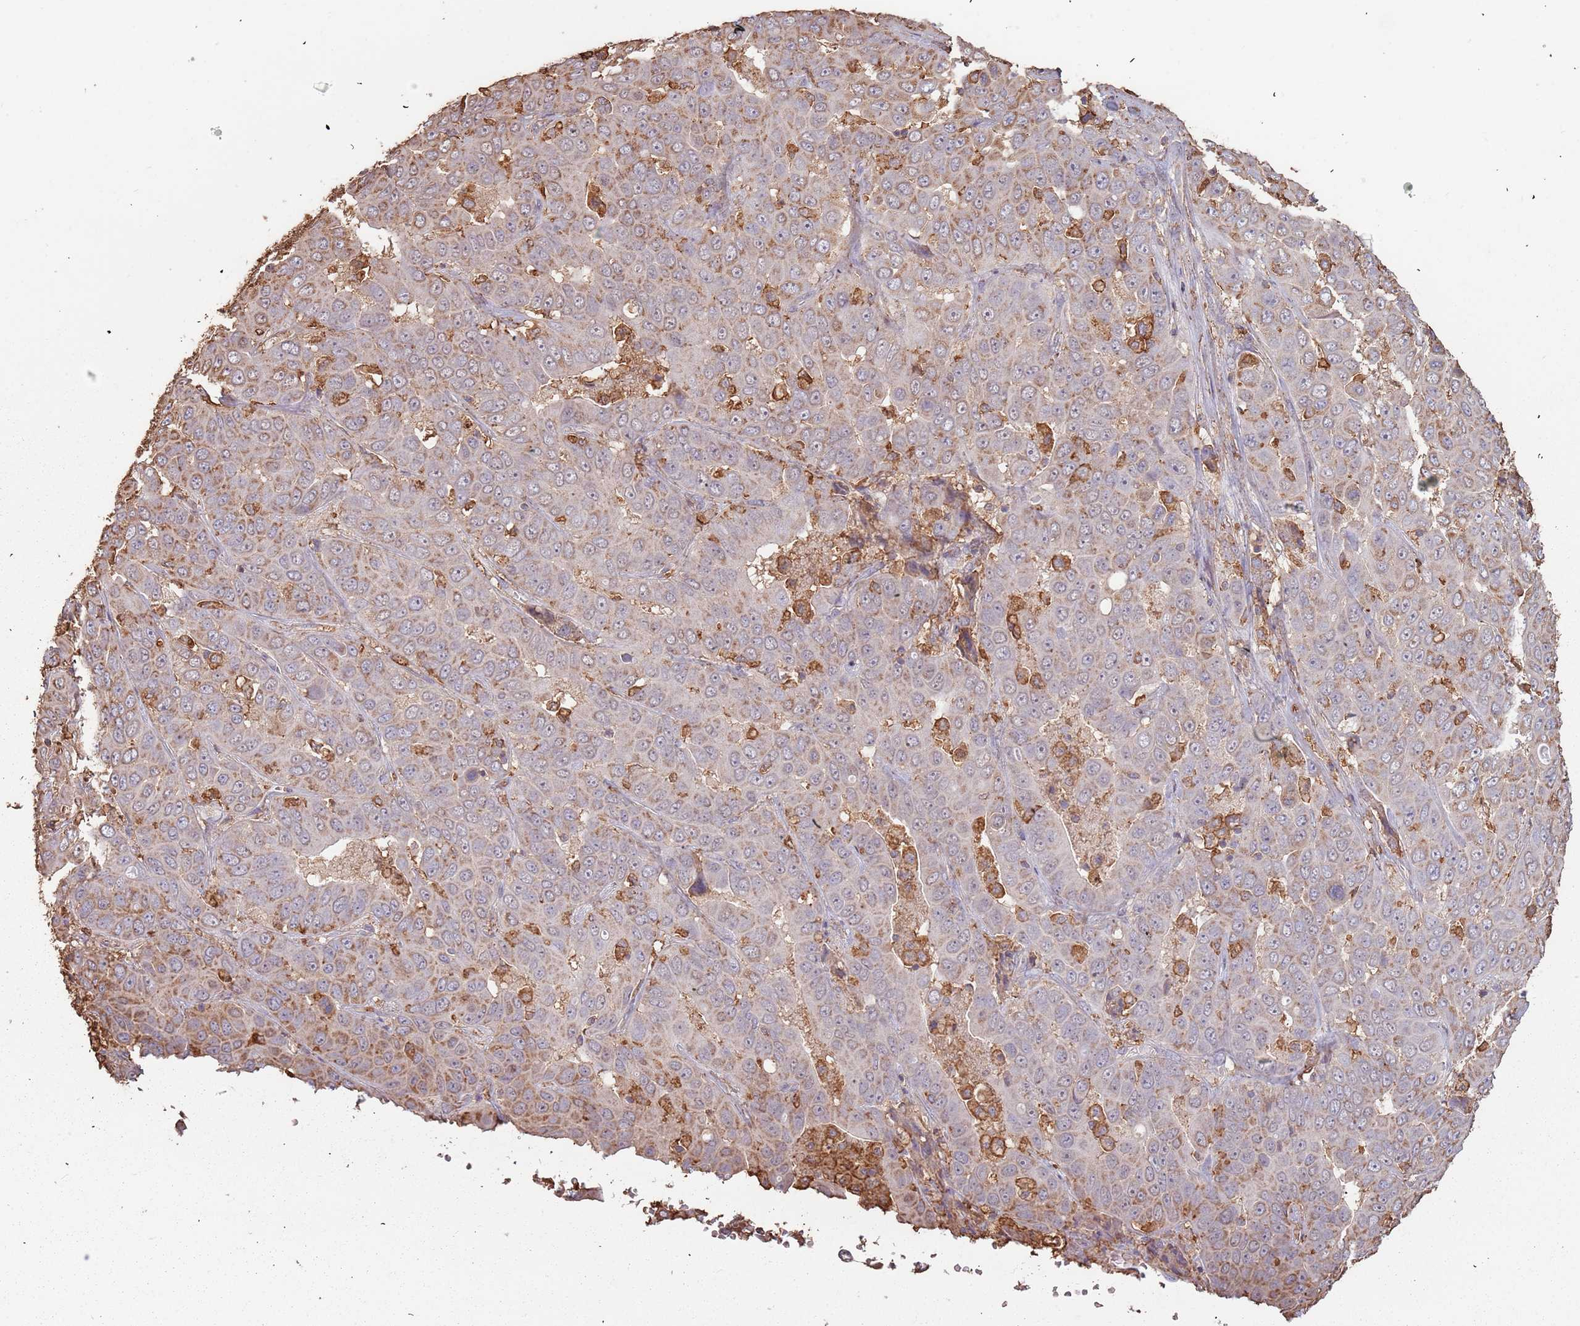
{"staining": {"intensity": "negative", "quantity": "none", "location": "none"}, "tissue": "liver cancer", "cell_type": "Tumor cells", "image_type": "cancer", "snomed": [{"axis": "morphology", "description": "Cholangiocarcinoma"}, {"axis": "topography", "description": "Liver"}], "caption": "Immunohistochemistry (IHC) photomicrograph of liver cholangiocarcinoma stained for a protein (brown), which shows no positivity in tumor cells.", "gene": "ATOSB", "patient": {"sex": "female", "age": 52}}